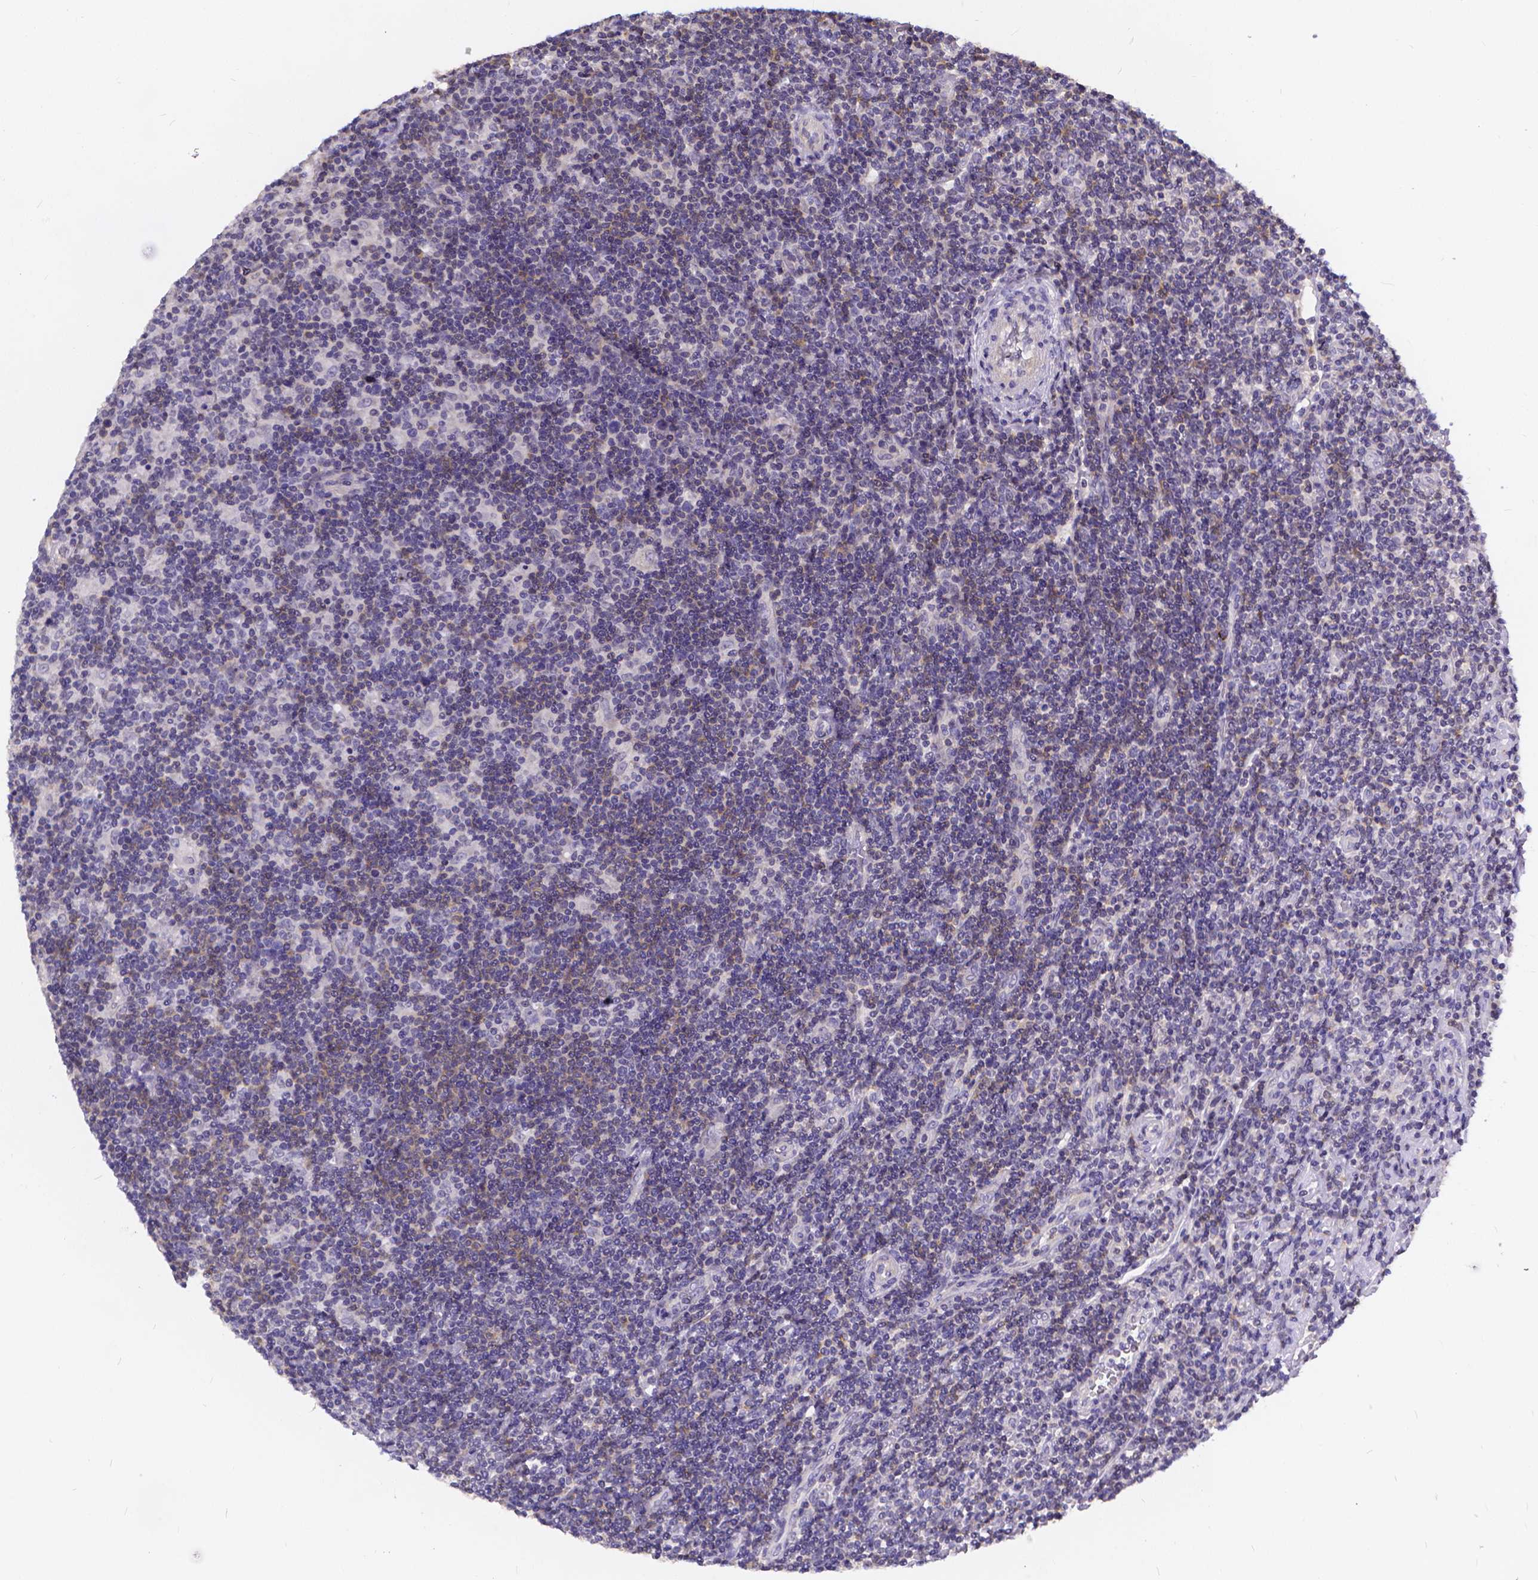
{"staining": {"intensity": "negative", "quantity": "none", "location": "none"}, "tissue": "lymphoma", "cell_type": "Tumor cells", "image_type": "cancer", "snomed": [{"axis": "morphology", "description": "Hodgkin's disease, NOS"}, {"axis": "topography", "description": "Lymph node"}], "caption": "This is an immunohistochemistry (IHC) image of human lymphoma. There is no expression in tumor cells.", "gene": "GLRB", "patient": {"sex": "male", "age": 40}}